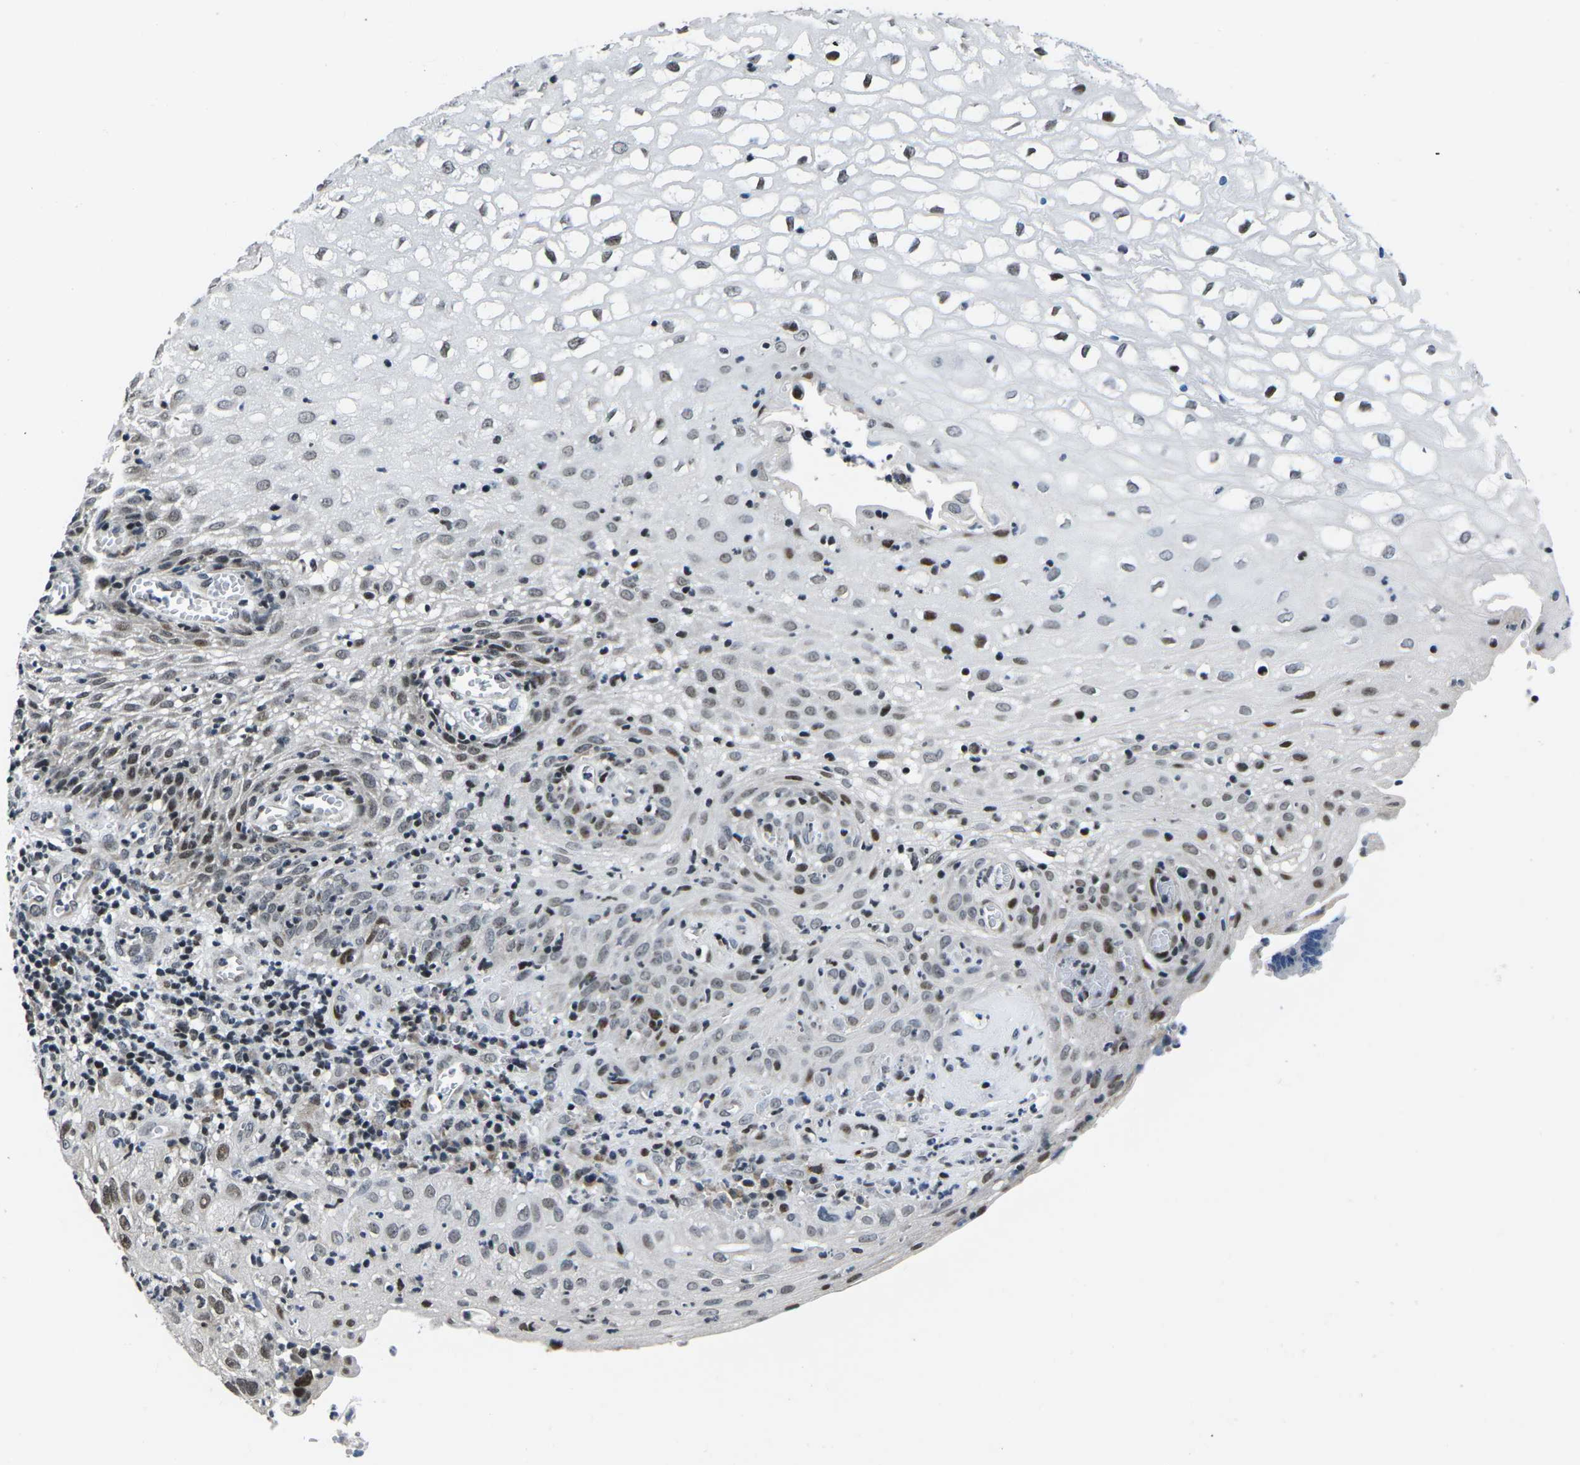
{"staining": {"intensity": "strong", "quantity": "<25%", "location": "nuclear"}, "tissue": "cervical cancer", "cell_type": "Tumor cells", "image_type": "cancer", "snomed": [{"axis": "morphology", "description": "Squamous cell carcinoma, NOS"}, {"axis": "topography", "description": "Cervix"}], "caption": "This photomicrograph displays immunohistochemistry (IHC) staining of human squamous cell carcinoma (cervical), with medium strong nuclear staining in approximately <25% of tumor cells.", "gene": "CDC73", "patient": {"sex": "female", "age": 32}}